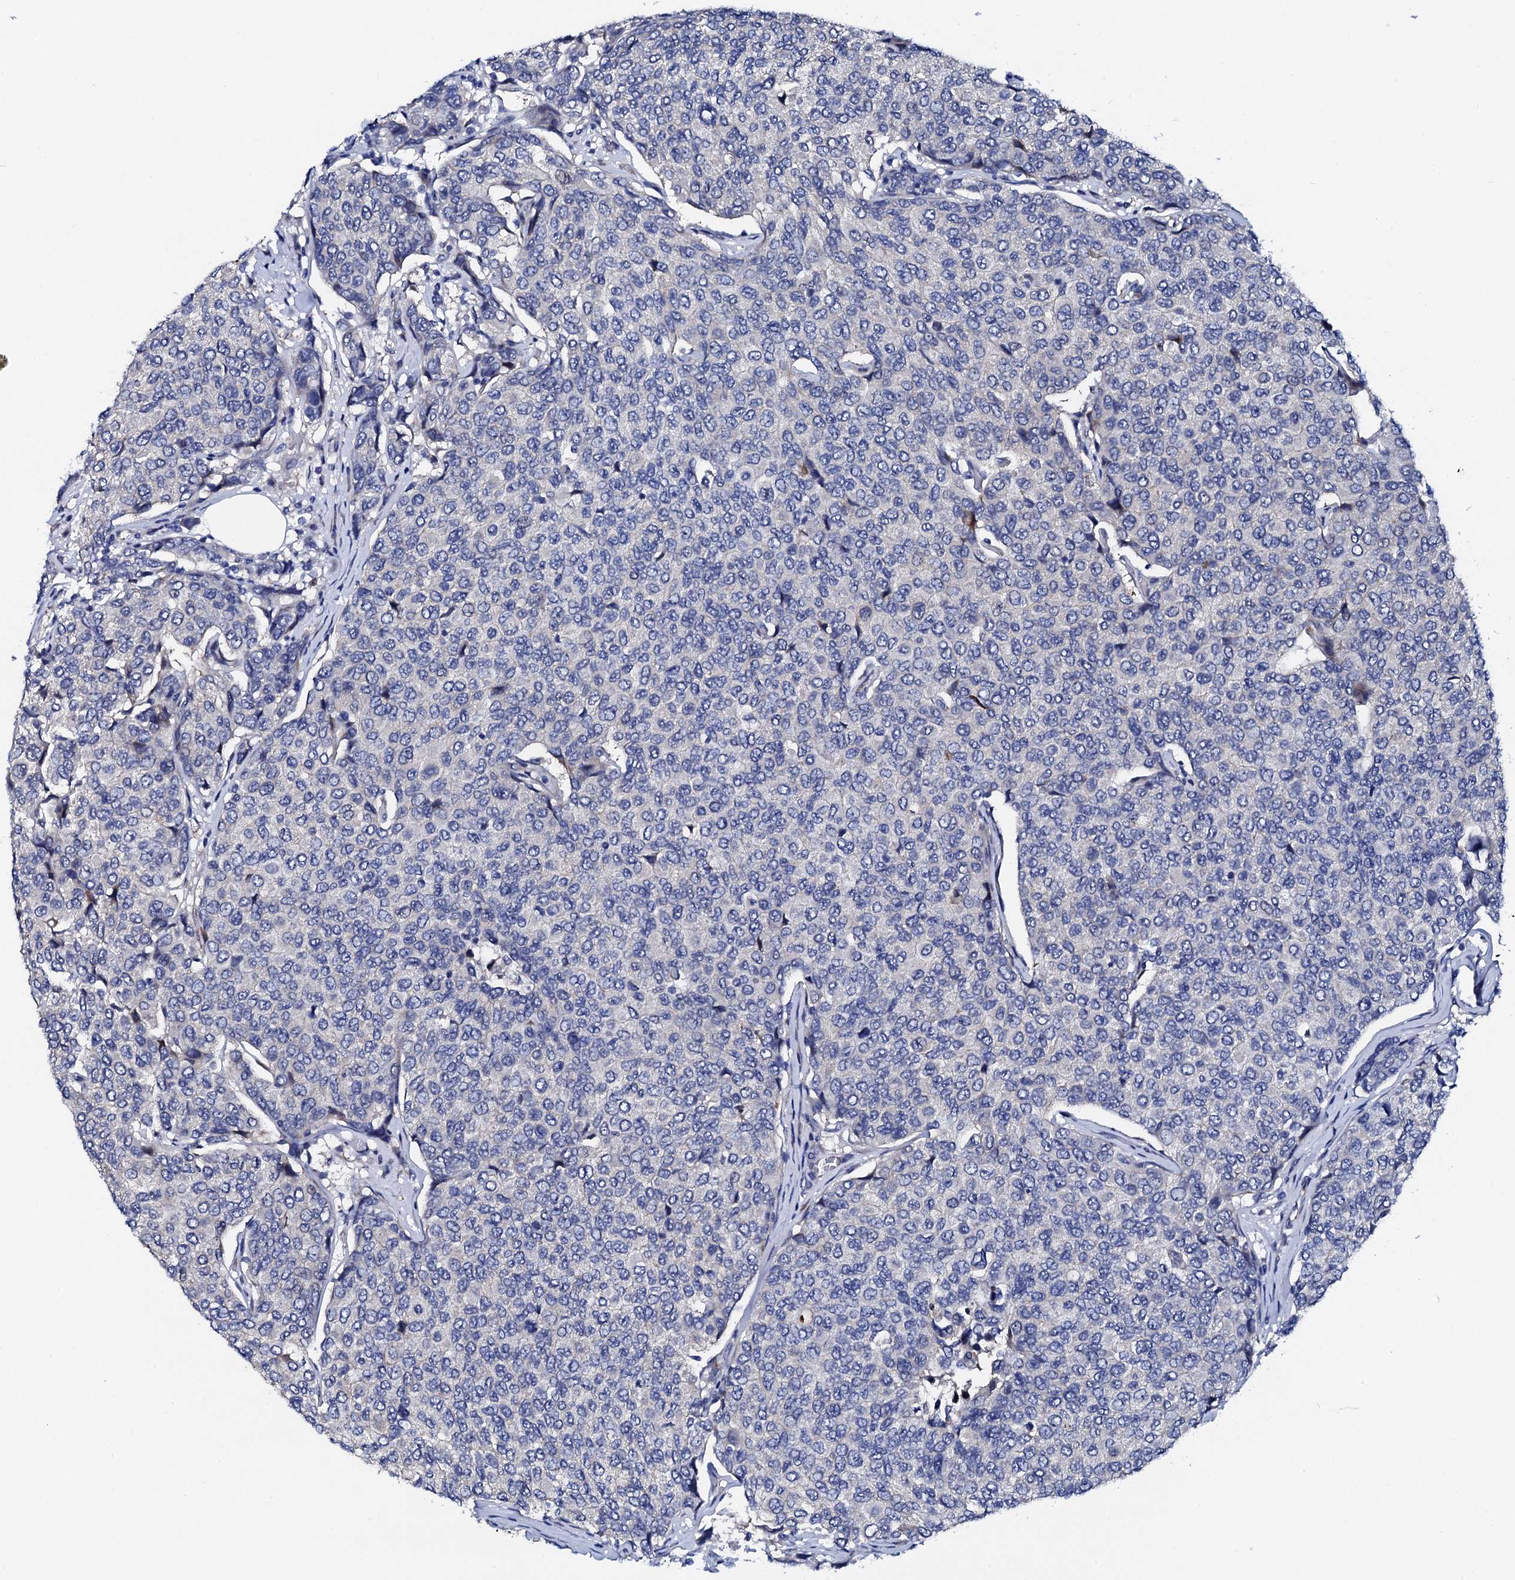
{"staining": {"intensity": "negative", "quantity": "none", "location": "none"}, "tissue": "breast cancer", "cell_type": "Tumor cells", "image_type": "cancer", "snomed": [{"axis": "morphology", "description": "Duct carcinoma"}, {"axis": "topography", "description": "Breast"}], "caption": "Breast intraductal carcinoma stained for a protein using immunohistochemistry exhibits no expression tumor cells.", "gene": "TRDN", "patient": {"sex": "female", "age": 55}}